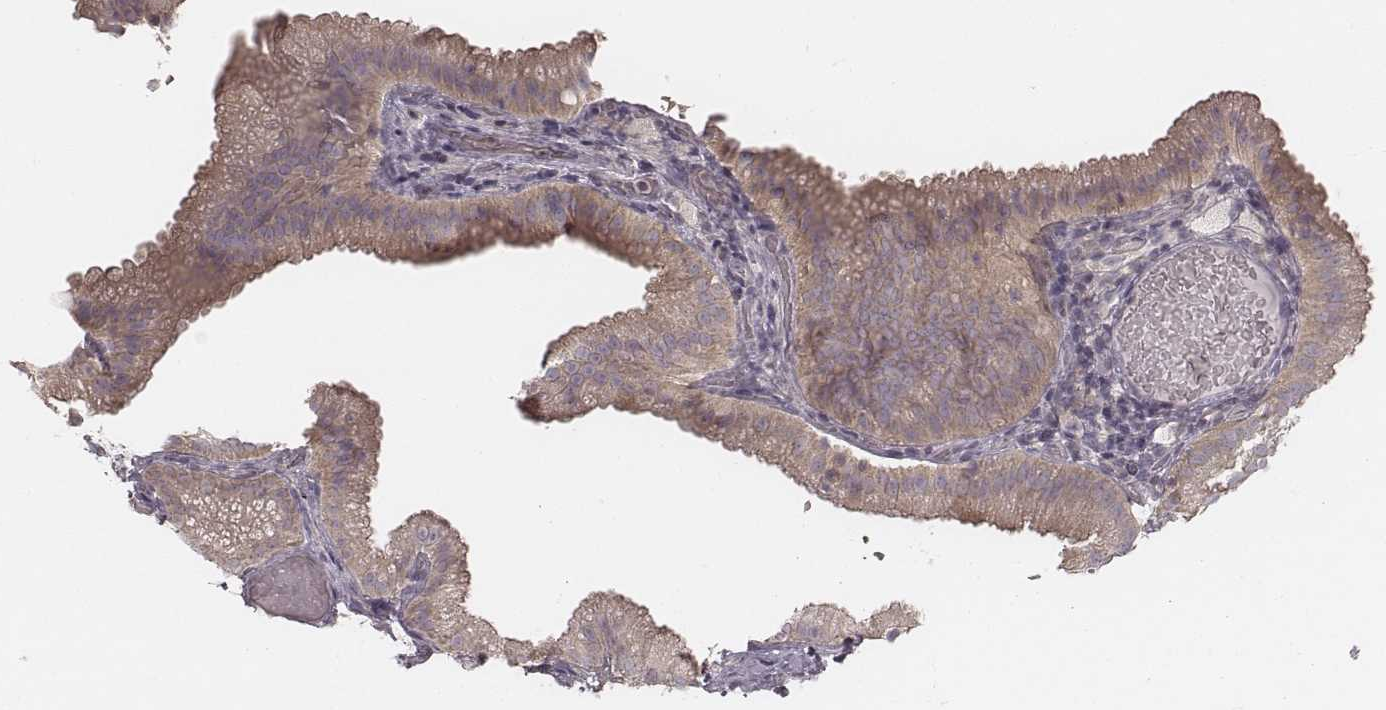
{"staining": {"intensity": "weak", "quantity": ">75%", "location": "cytoplasmic/membranous"}, "tissue": "adipose tissue", "cell_type": "Adipocytes", "image_type": "normal", "snomed": [{"axis": "morphology", "description": "Normal tissue, NOS"}, {"axis": "topography", "description": "Gallbladder"}, {"axis": "topography", "description": "Peripheral nerve tissue"}], "caption": "Immunohistochemical staining of normal adipose tissue exhibits weak cytoplasmic/membranous protein expression in approximately >75% of adipocytes.", "gene": "TDRD5", "patient": {"sex": "female", "age": 45}}